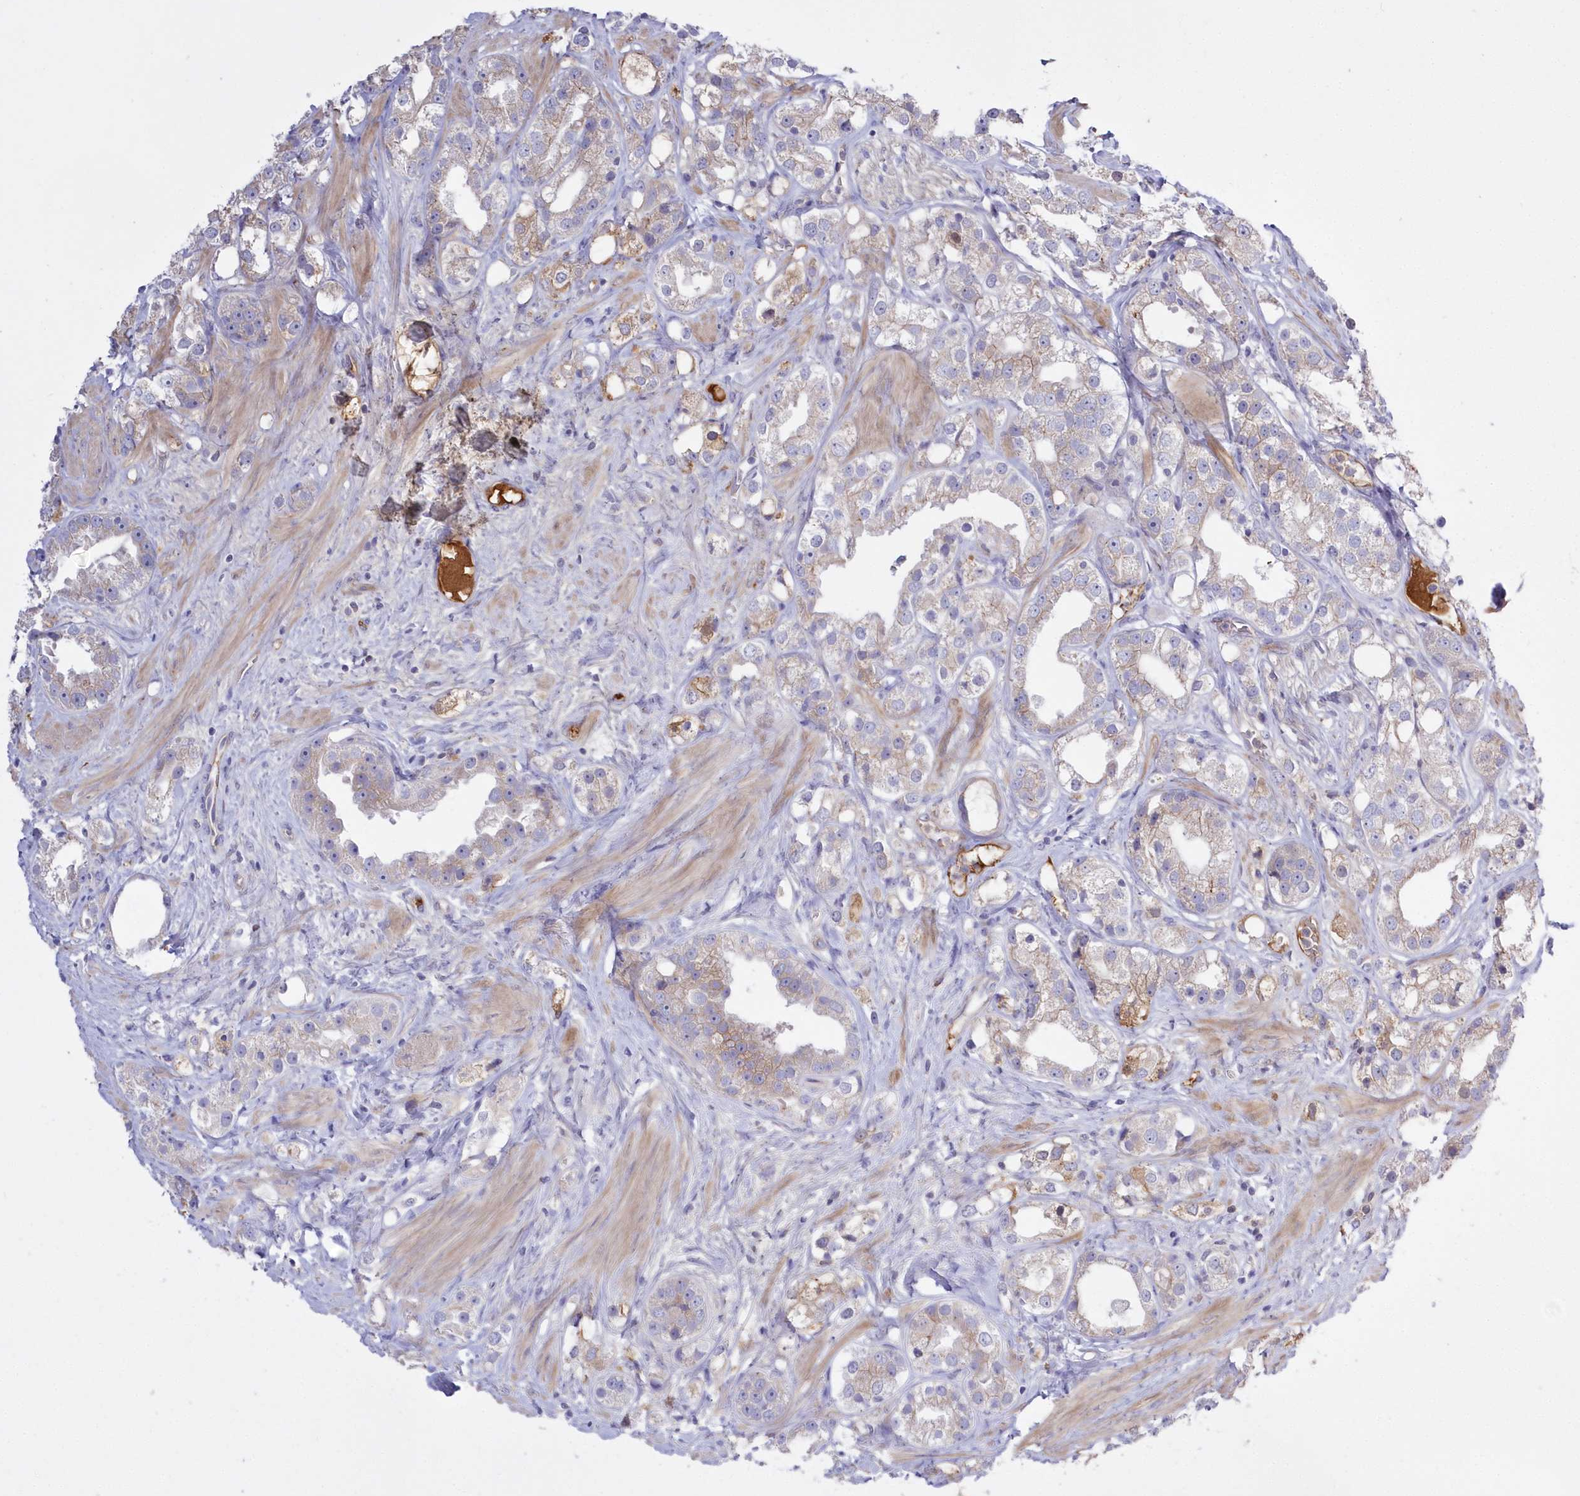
{"staining": {"intensity": "weak", "quantity": "25%-75%", "location": "cytoplasmic/membranous"}, "tissue": "prostate cancer", "cell_type": "Tumor cells", "image_type": "cancer", "snomed": [{"axis": "morphology", "description": "Adenocarcinoma, NOS"}, {"axis": "topography", "description": "Prostate"}], "caption": "Immunohistochemistry (IHC) of human prostate cancer demonstrates low levels of weak cytoplasmic/membranous positivity in approximately 25%-75% of tumor cells.", "gene": "WBP1L", "patient": {"sex": "male", "age": 79}}